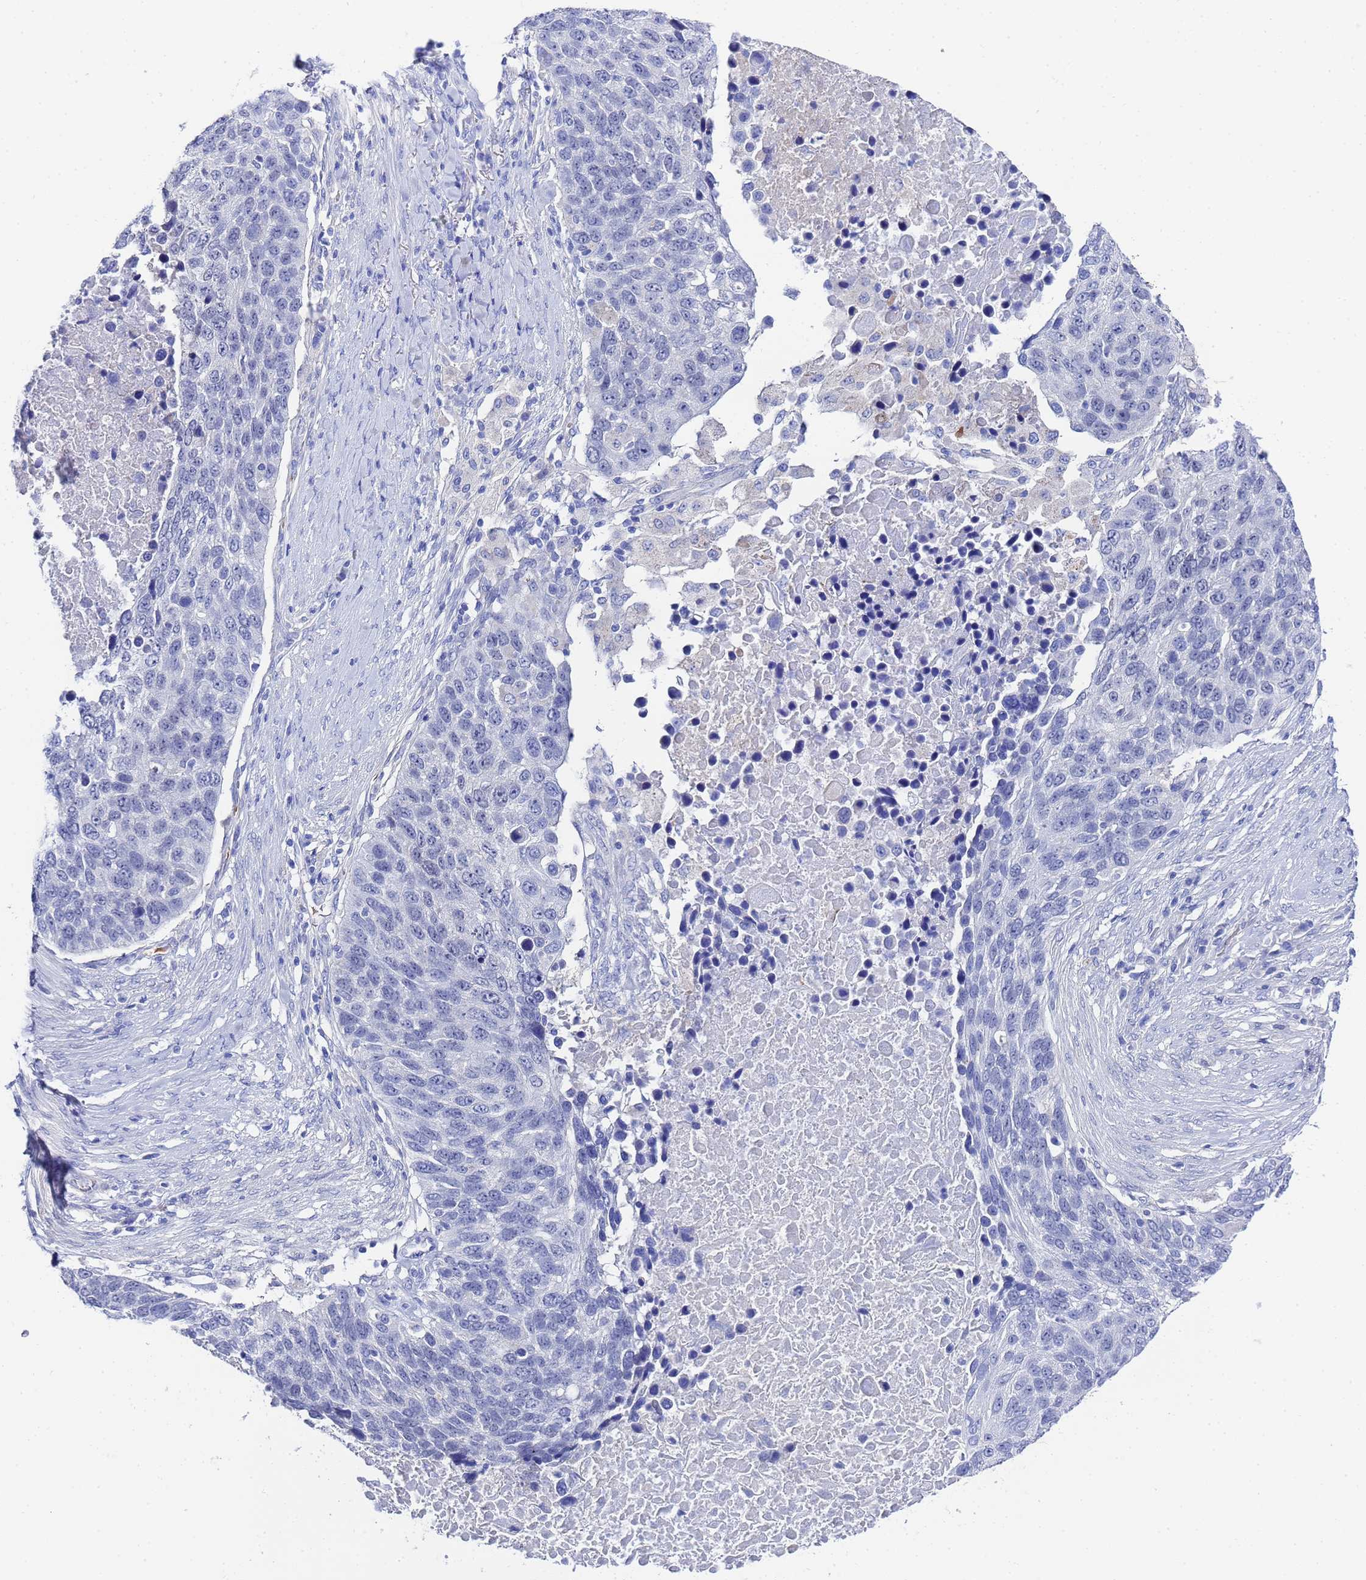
{"staining": {"intensity": "negative", "quantity": "none", "location": "none"}, "tissue": "lung cancer", "cell_type": "Tumor cells", "image_type": "cancer", "snomed": [{"axis": "morphology", "description": "Normal tissue, NOS"}, {"axis": "morphology", "description": "Squamous cell carcinoma, NOS"}, {"axis": "topography", "description": "Lymph node"}, {"axis": "topography", "description": "Lung"}], "caption": "Protein analysis of lung cancer displays no significant staining in tumor cells.", "gene": "ZNF26", "patient": {"sex": "male", "age": 66}}